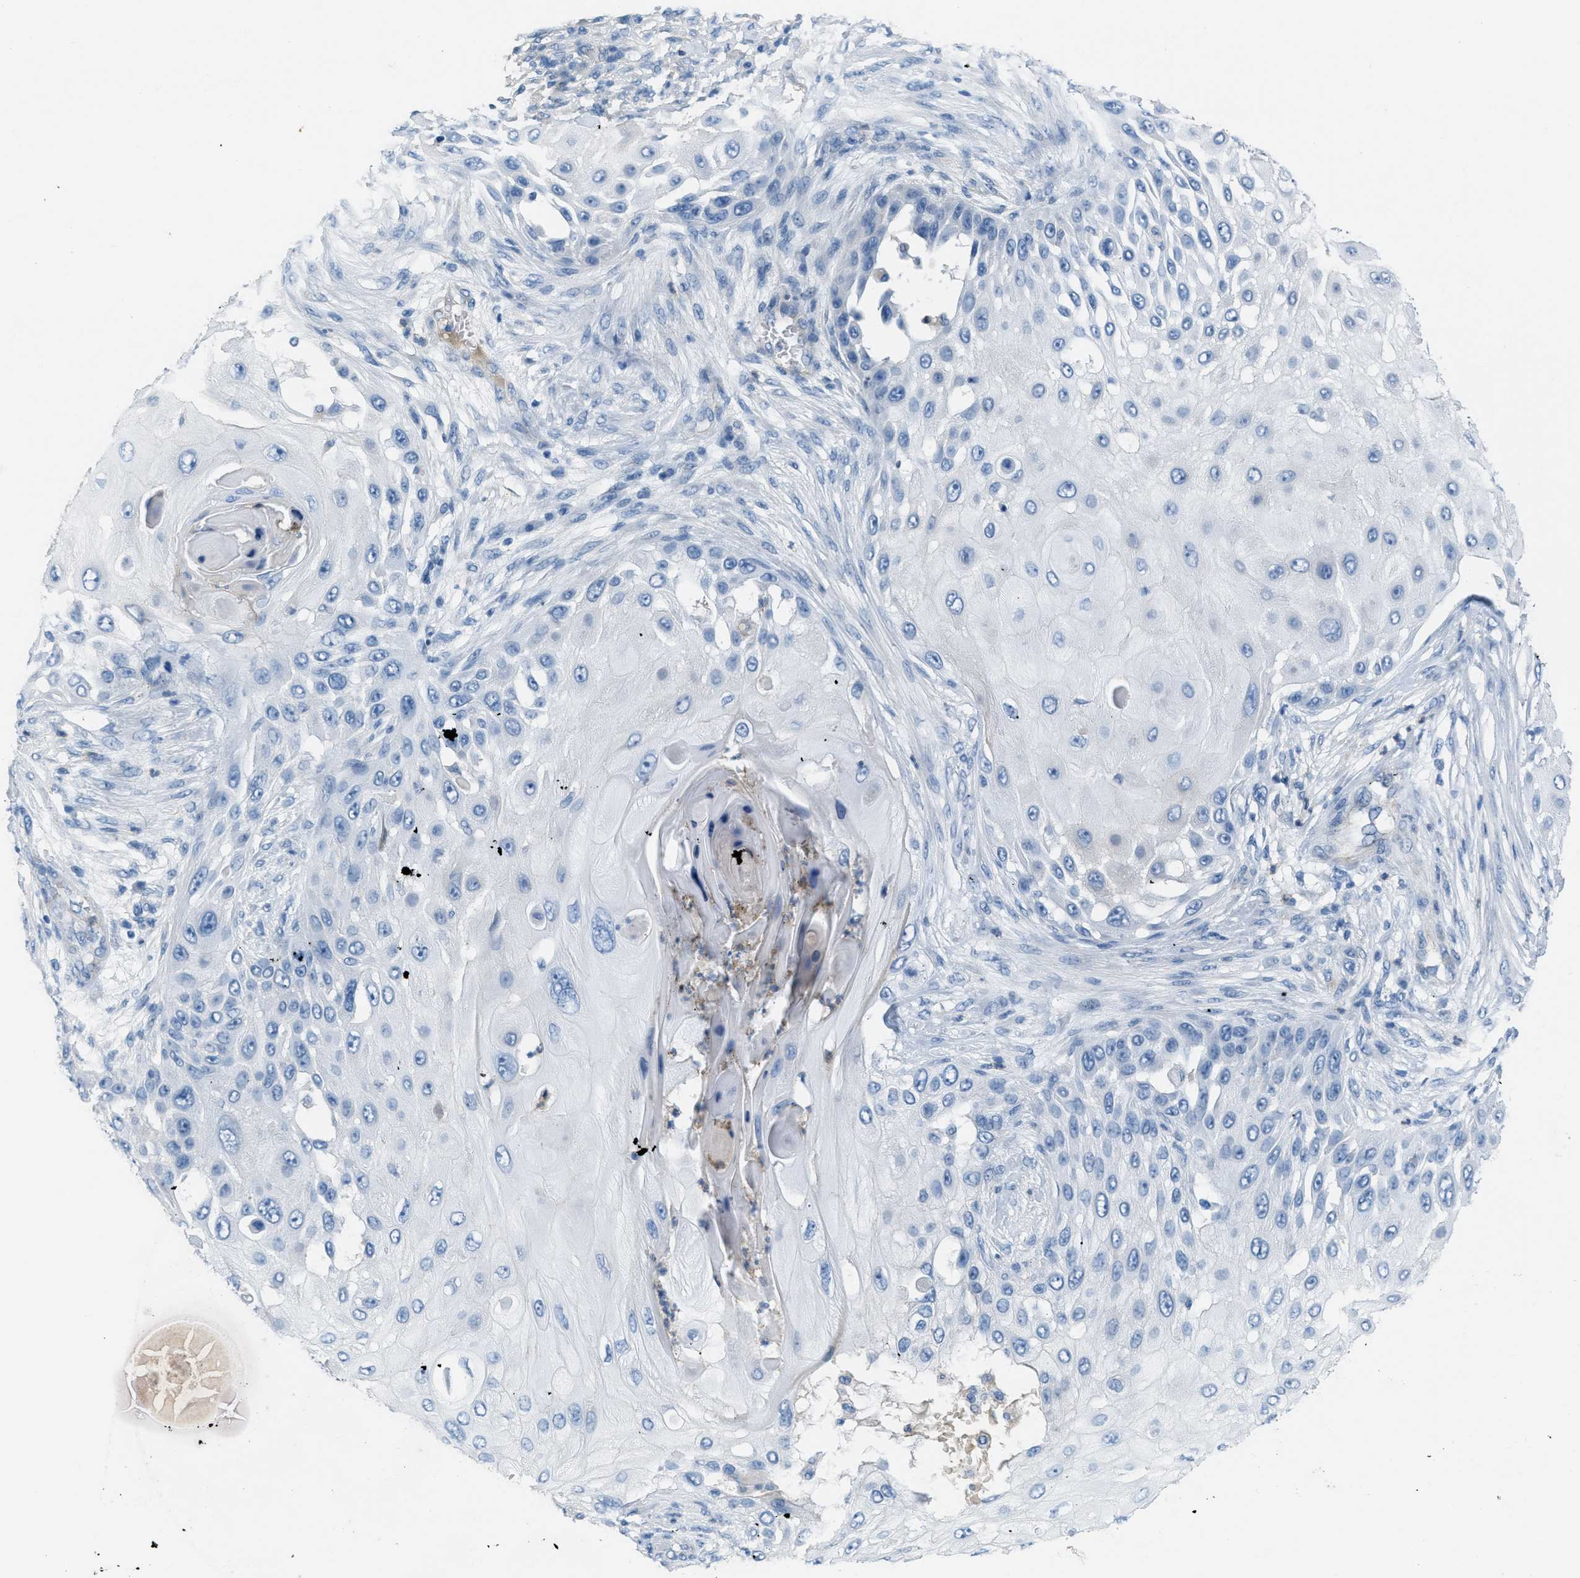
{"staining": {"intensity": "negative", "quantity": "none", "location": "none"}, "tissue": "skin cancer", "cell_type": "Tumor cells", "image_type": "cancer", "snomed": [{"axis": "morphology", "description": "Squamous cell carcinoma, NOS"}, {"axis": "topography", "description": "Skin"}], "caption": "This is an immunohistochemistry photomicrograph of human skin squamous cell carcinoma. There is no staining in tumor cells.", "gene": "CRB3", "patient": {"sex": "female", "age": 44}}